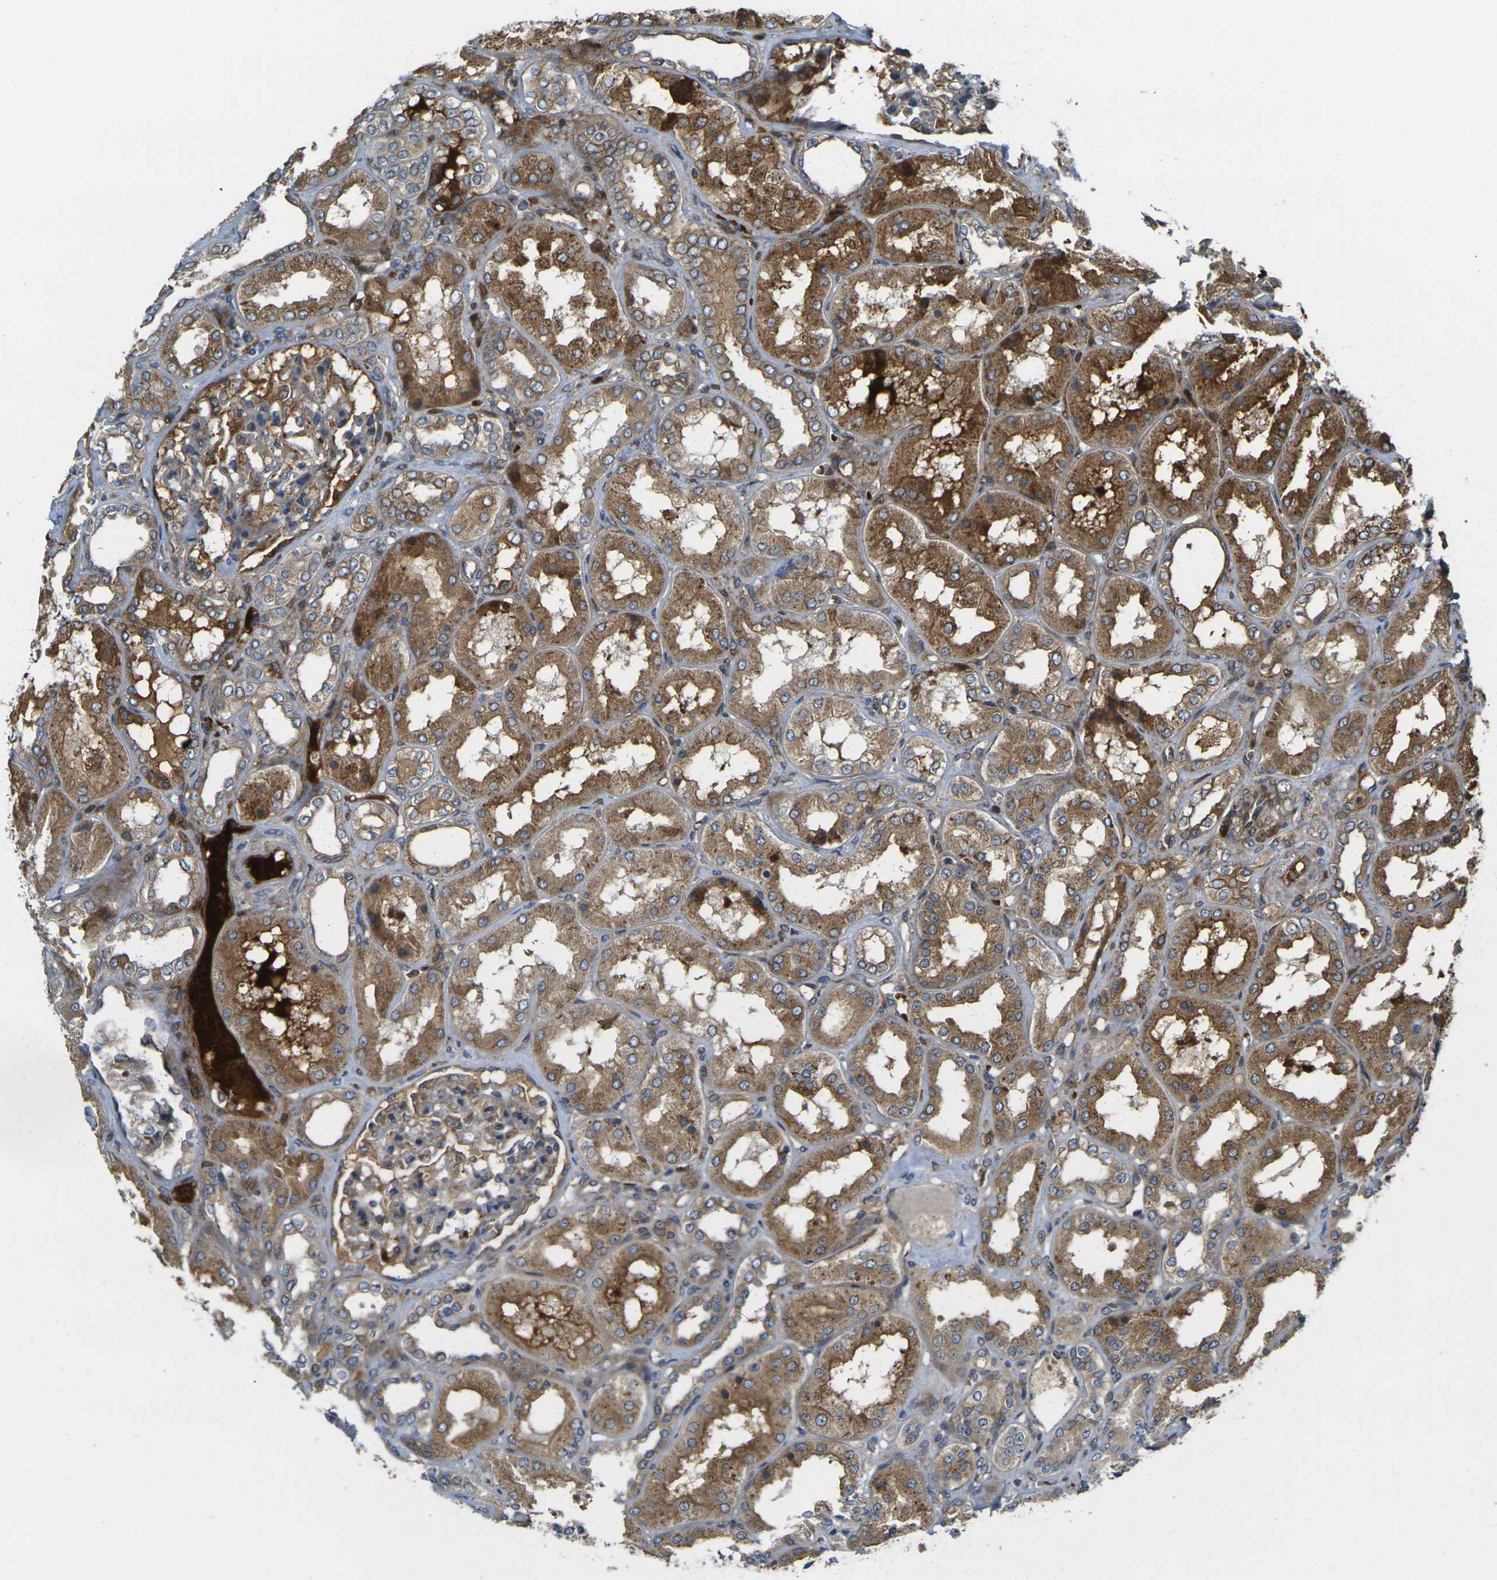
{"staining": {"intensity": "moderate", "quantity": ">75%", "location": "cytoplasmic/membranous"}, "tissue": "kidney", "cell_type": "Cells in glomeruli", "image_type": "normal", "snomed": [{"axis": "morphology", "description": "Normal tissue, NOS"}, {"axis": "topography", "description": "Kidney"}], "caption": "Protein expression analysis of unremarkable kidney reveals moderate cytoplasmic/membranous positivity in approximately >75% of cells in glomeruli.", "gene": "FZD1", "patient": {"sex": "female", "age": 56}}